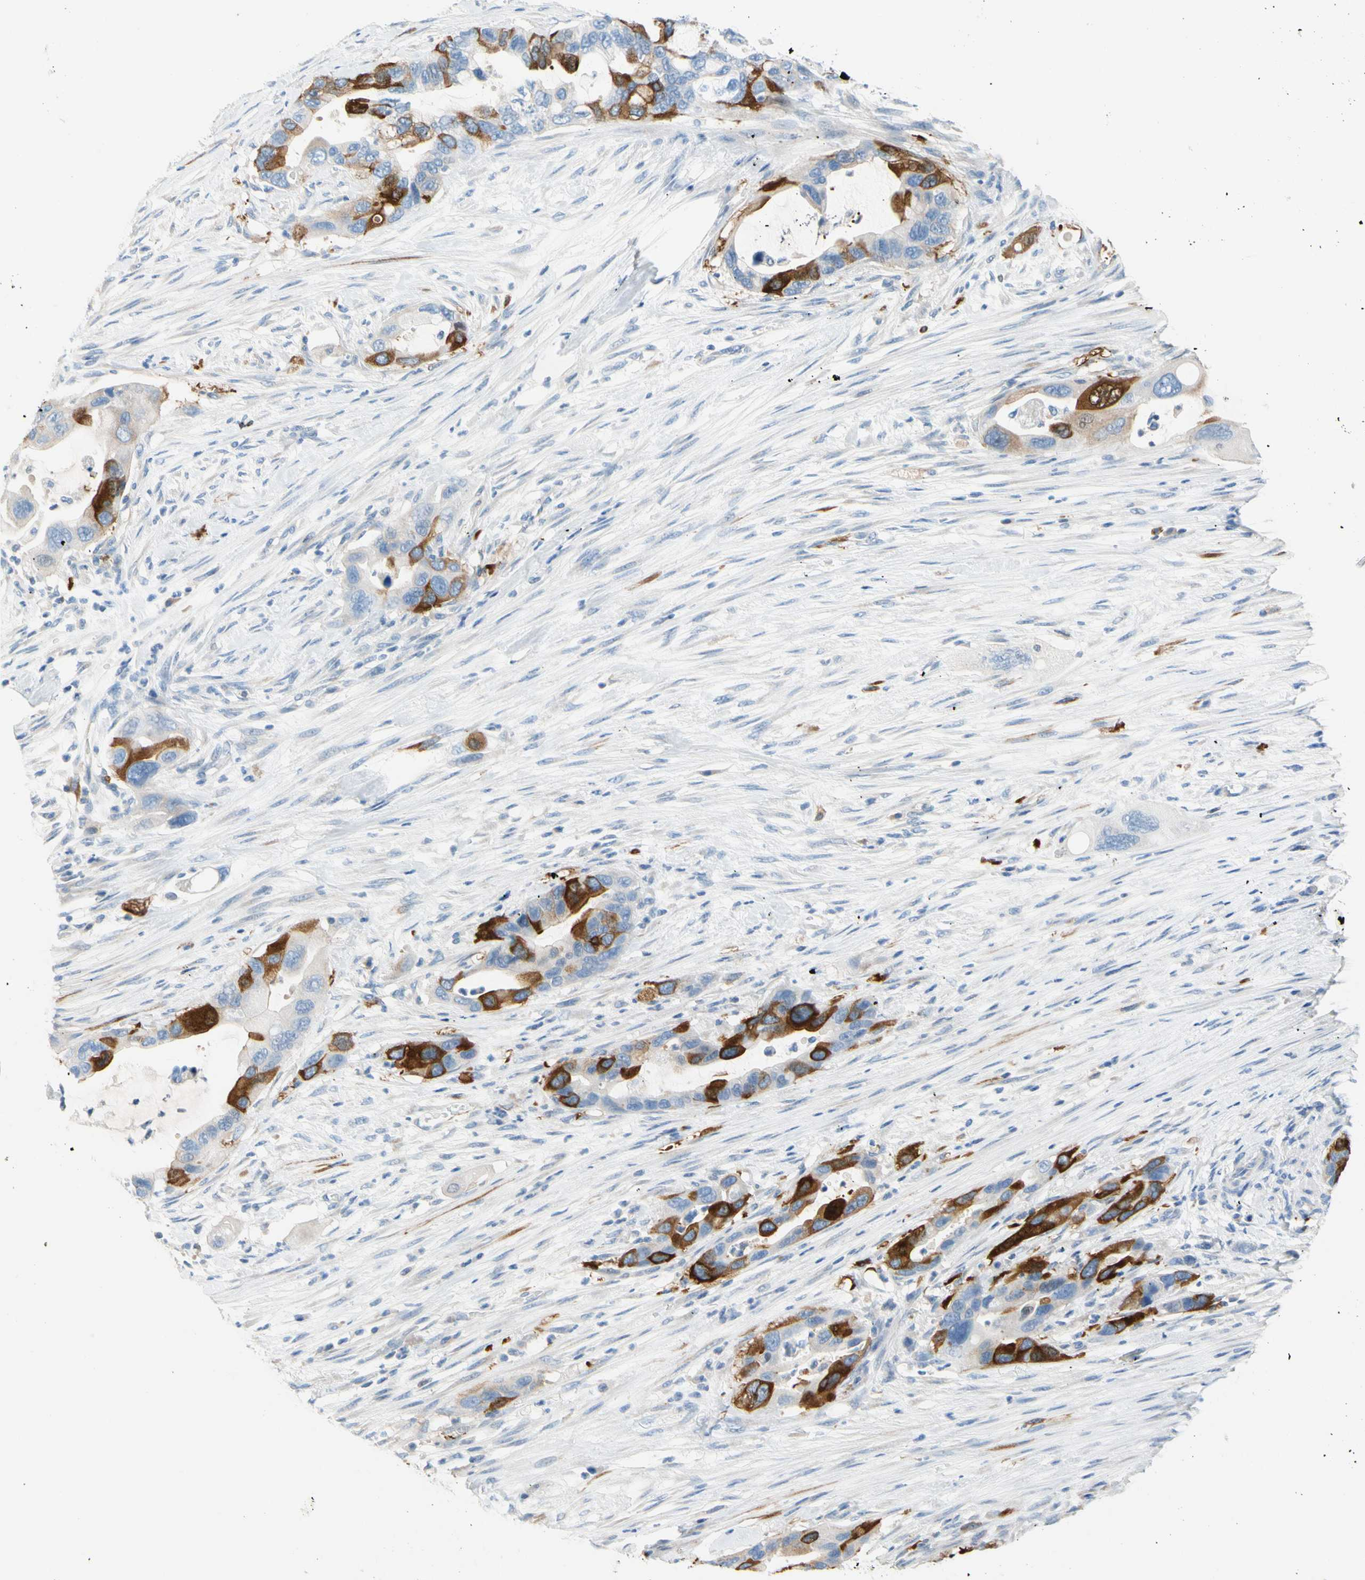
{"staining": {"intensity": "moderate", "quantity": "25%-75%", "location": "cytoplasmic/membranous"}, "tissue": "pancreatic cancer", "cell_type": "Tumor cells", "image_type": "cancer", "snomed": [{"axis": "morphology", "description": "Adenocarcinoma, NOS"}, {"axis": "topography", "description": "Pancreas"}], "caption": "Pancreatic cancer (adenocarcinoma) was stained to show a protein in brown. There is medium levels of moderate cytoplasmic/membranous staining in approximately 25%-75% of tumor cells. The staining was performed using DAB (3,3'-diaminobenzidine), with brown indicating positive protein expression. Nuclei are stained blue with hematoxylin.", "gene": "TACC3", "patient": {"sex": "female", "age": 71}}